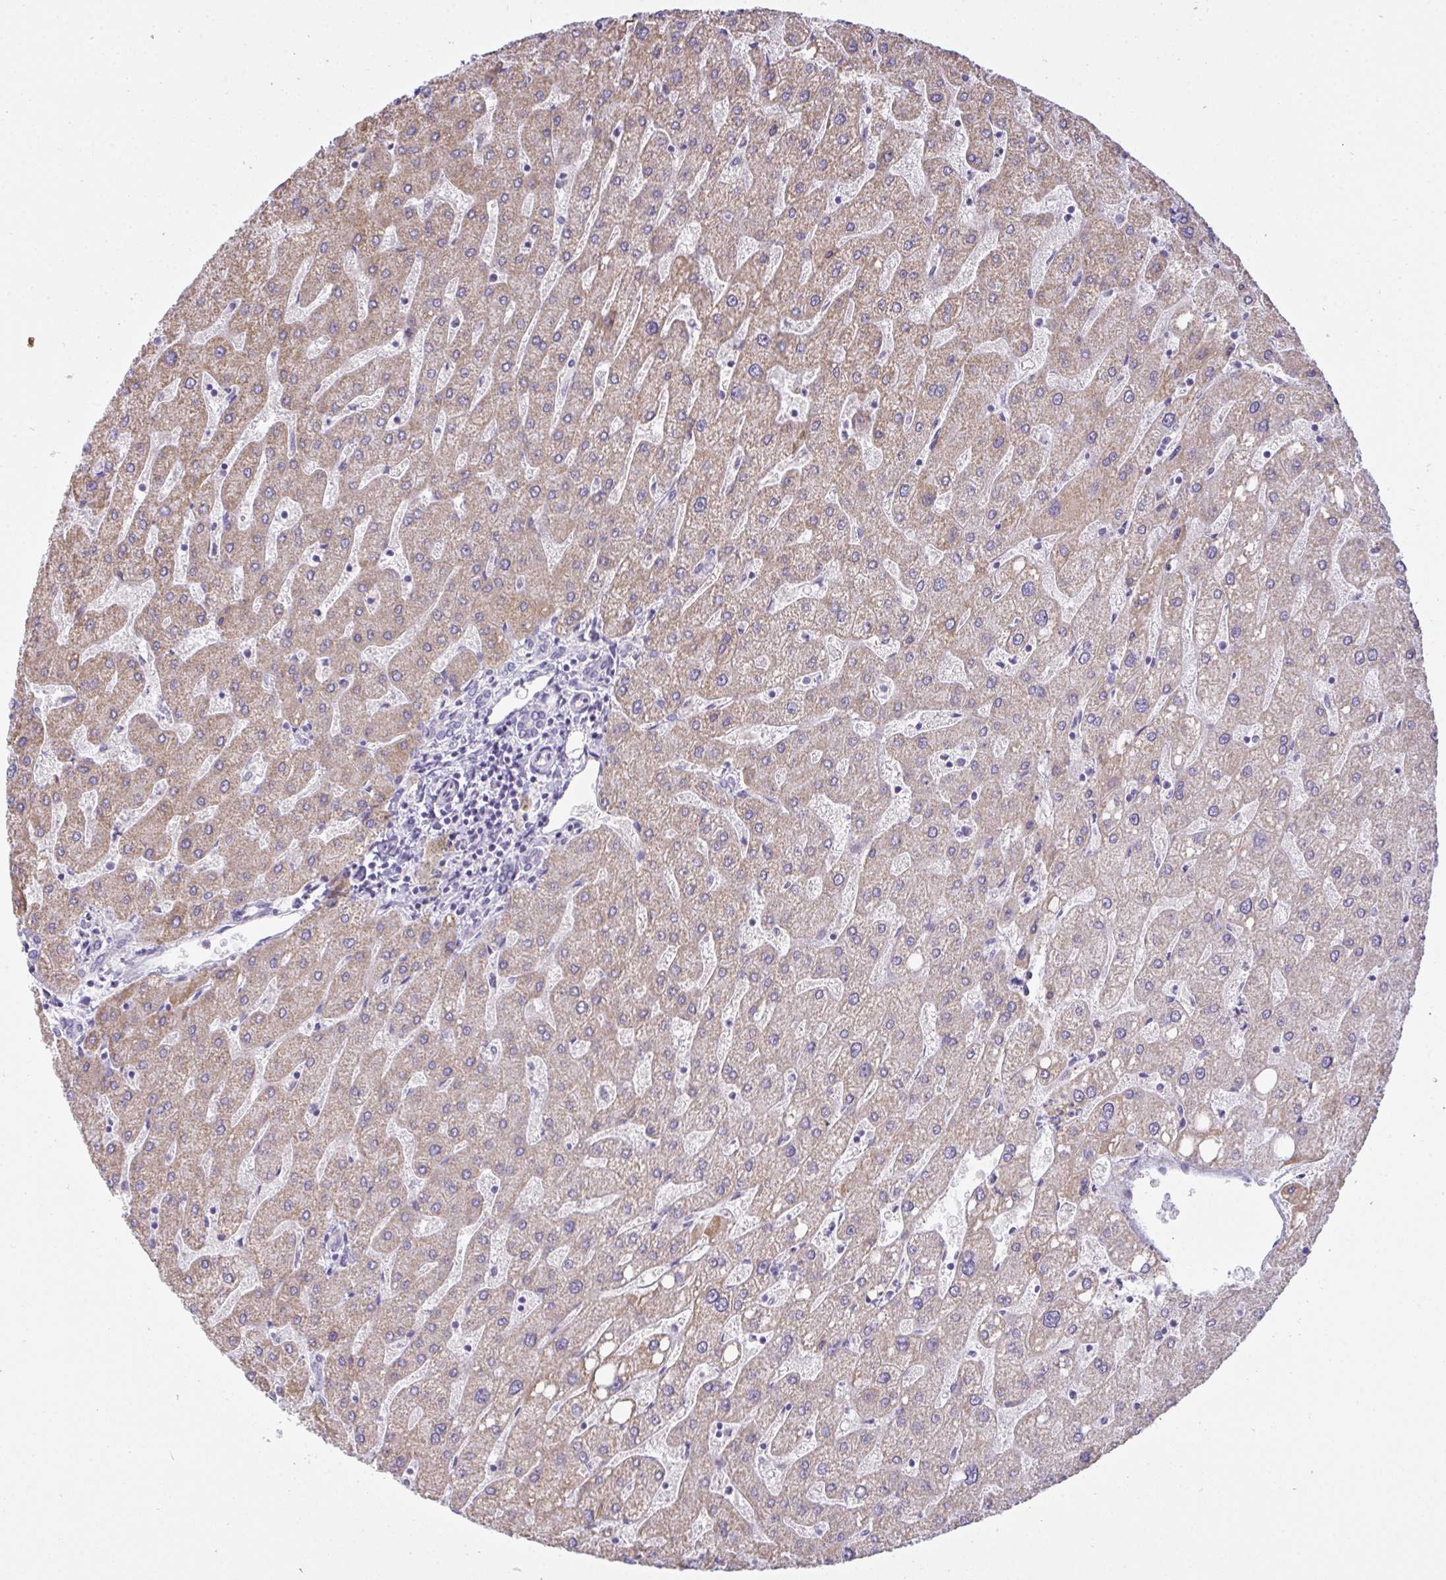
{"staining": {"intensity": "negative", "quantity": "none", "location": "none"}, "tissue": "liver", "cell_type": "Cholangiocytes", "image_type": "normal", "snomed": [{"axis": "morphology", "description": "Normal tissue, NOS"}, {"axis": "topography", "description": "Liver"}], "caption": "Immunohistochemistry of normal liver reveals no staining in cholangiocytes. The staining was performed using DAB to visualize the protein expression in brown, while the nuclei were stained in blue with hematoxylin (Magnification: 20x).", "gene": "GSDMB", "patient": {"sex": "male", "age": 67}}